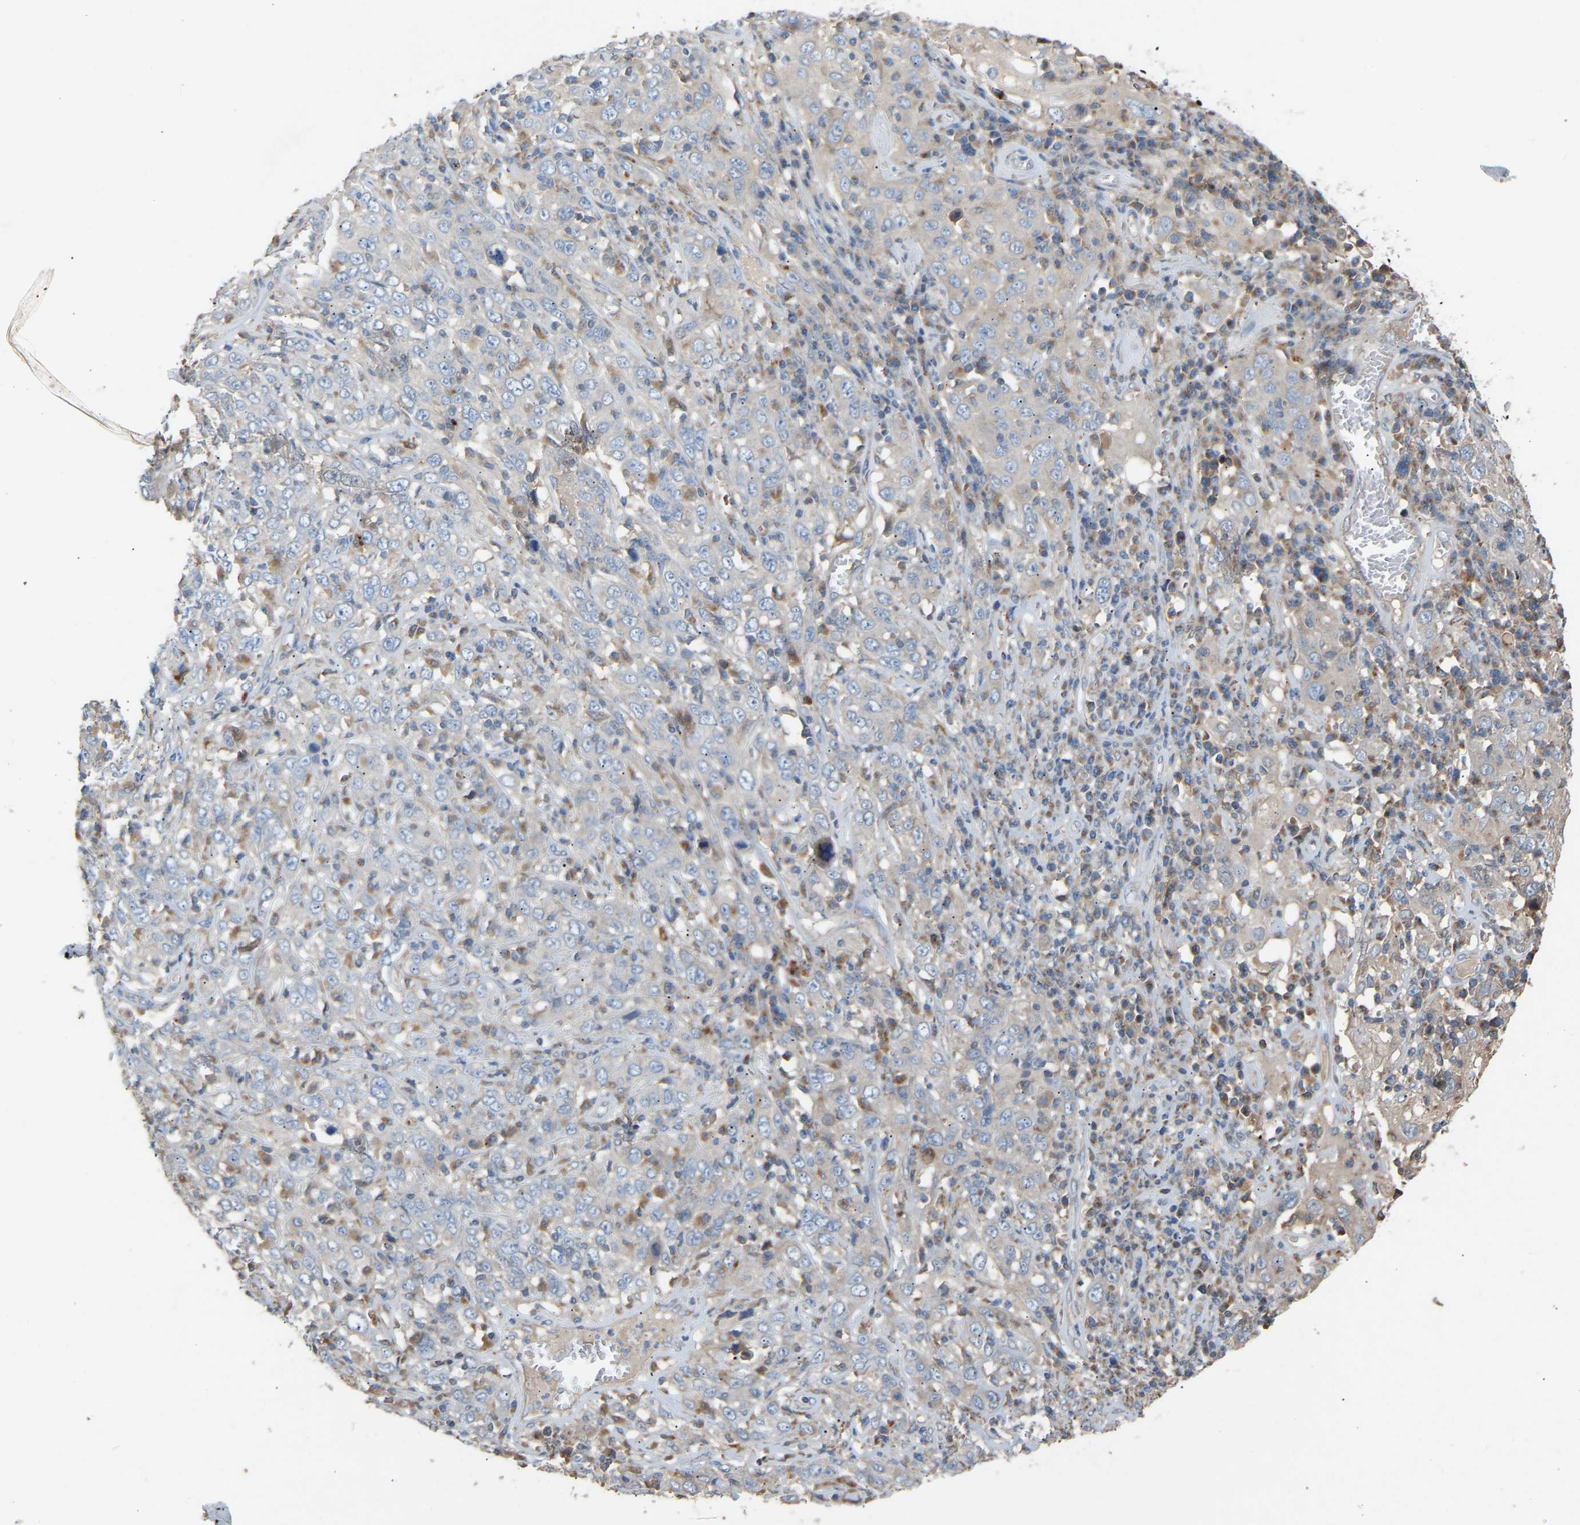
{"staining": {"intensity": "negative", "quantity": "none", "location": "none"}, "tissue": "cervical cancer", "cell_type": "Tumor cells", "image_type": "cancer", "snomed": [{"axis": "morphology", "description": "Squamous cell carcinoma, NOS"}, {"axis": "topography", "description": "Cervix"}], "caption": "Immunohistochemical staining of human cervical squamous cell carcinoma exhibits no significant positivity in tumor cells.", "gene": "RGP1", "patient": {"sex": "female", "age": 46}}